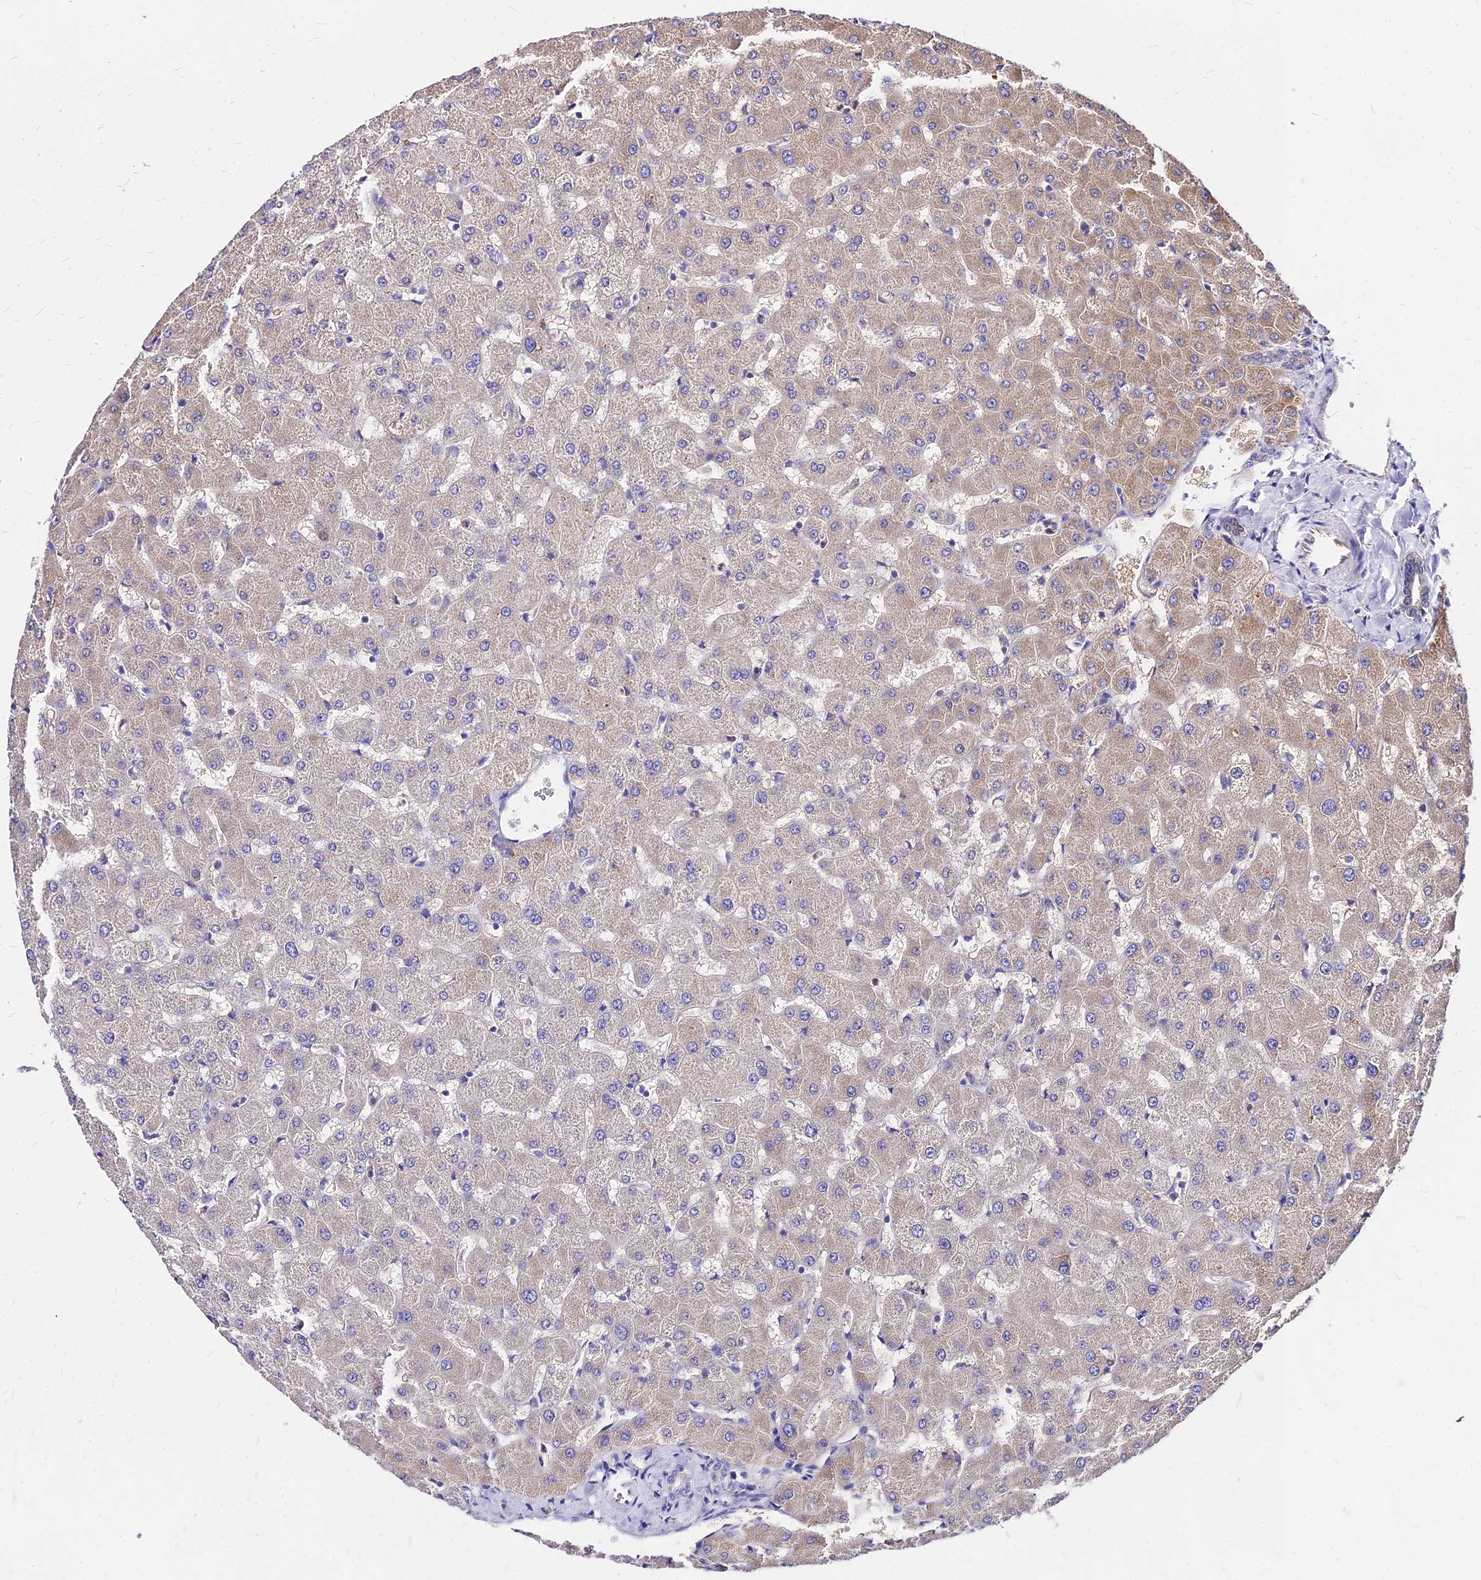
{"staining": {"intensity": "negative", "quantity": "none", "location": "none"}, "tissue": "liver", "cell_type": "Cholangiocytes", "image_type": "normal", "snomed": [{"axis": "morphology", "description": "Normal tissue, NOS"}, {"axis": "topography", "description": "Liver"}], "caption": "Histopathology image shows no significant protein positivity in cholangiocytes of benign liver.", "gene": "MRPL3", "patient": {"sex": "female", "age": 63}}